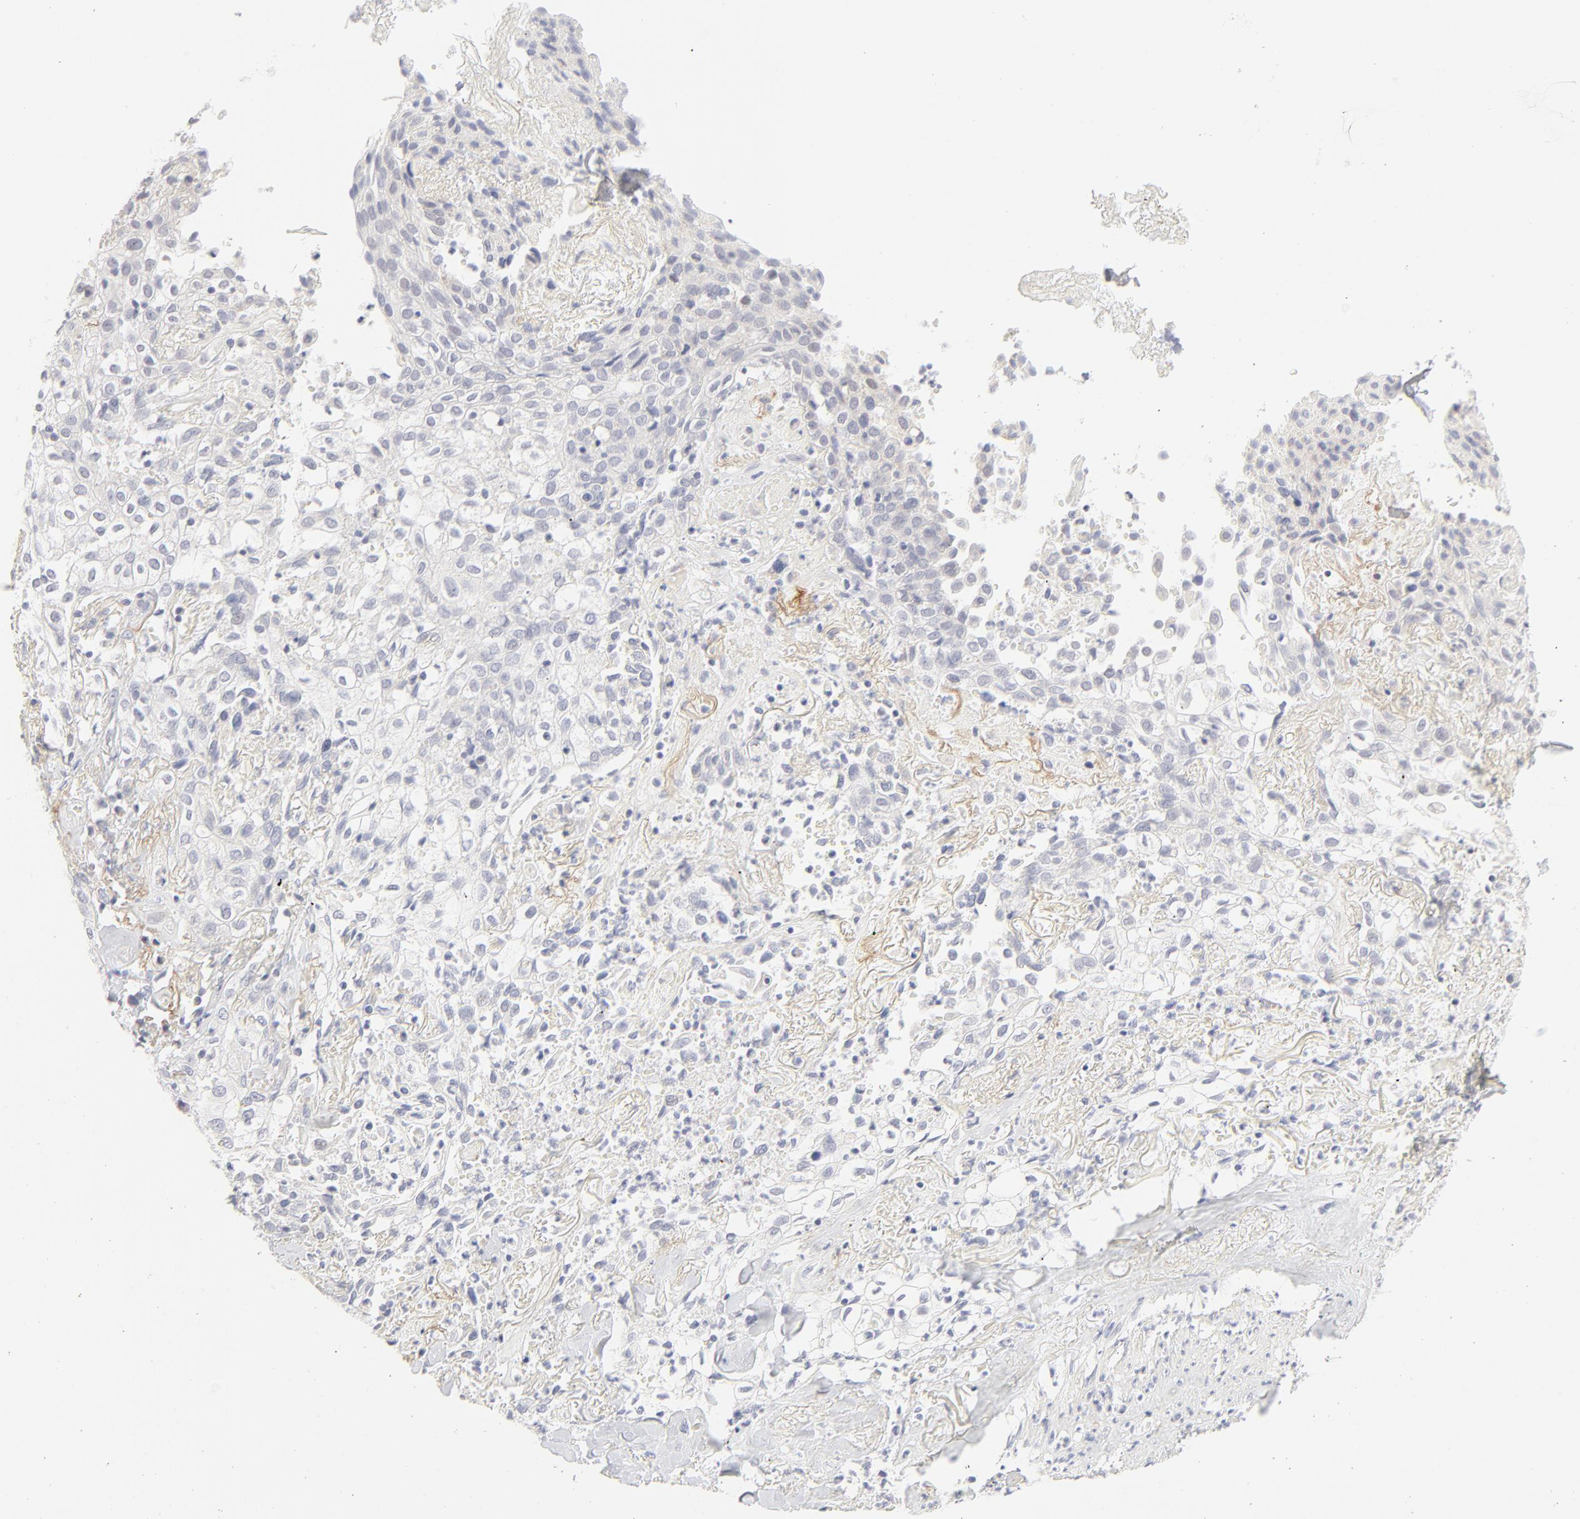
{"staining": {"intensity": "negative", "quantity": "none", "location": "none"}, "tissue": "skin cancer", "cell_type": "Tumor cells", "image_type": "cancer", "snomed": [{"axis": "morphology", "description": "Squamous cell carcinoma, NOS"}, {"axis": "topography", "description": "Skin"}], "caption": "This histopathology image is of skin cancer stained with immunohistochemistry (IHC) to label a protein in brown with the nuclei are counter-stained blue. There is no positivity in tumor cells. The staining was performed using DAB to visualize the protein expression in brown, while the nuclei were stained in blue with hematoxylin (Magnification: 20x).", "gene": "NPNT", "patient": {"sex": "male", "age": 65}}